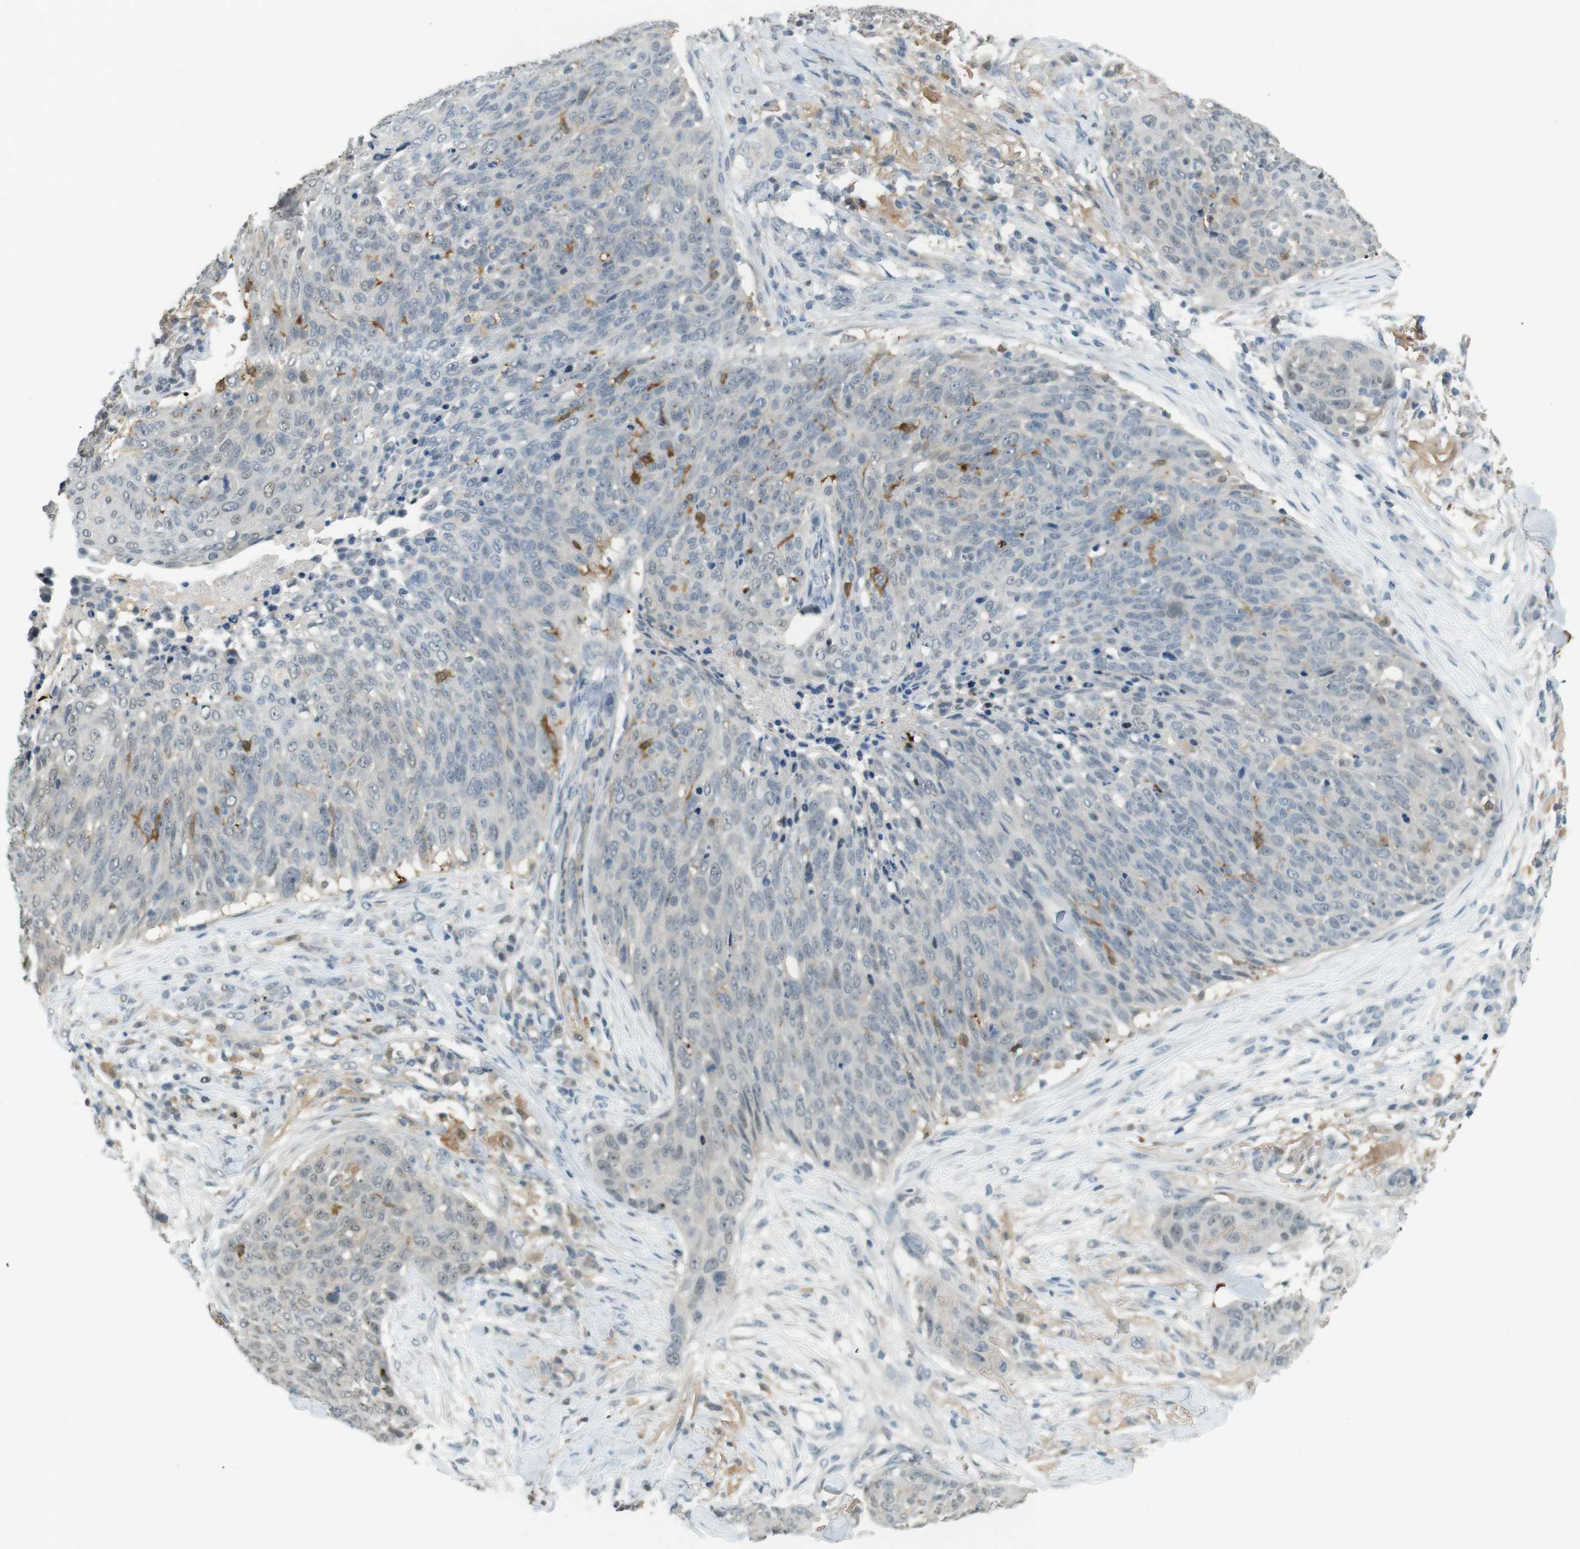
{"staining": {"intensity": "negative", "quantity": "none", "location": "none"}, "tissue": "skin cancer", "cell_type": "Tumor cells", "image_type": "cancer", "snomed": [{"axis": "morphology", "description": "Squamous cell carcinoma in situ, NOS"}, {"axis": "morphology", "description": "Squamous cell carcinoma, NOS"}, {"axis": "topography", "description": "Skin"}], "caption": "This is an immunohistochemistry histopathology image of skin cancer (squamous cell carcinoma in situ). There is no staining in tumor cells.", "gene": "CDK14", "patient": {"sex": "male", "age": 93}}